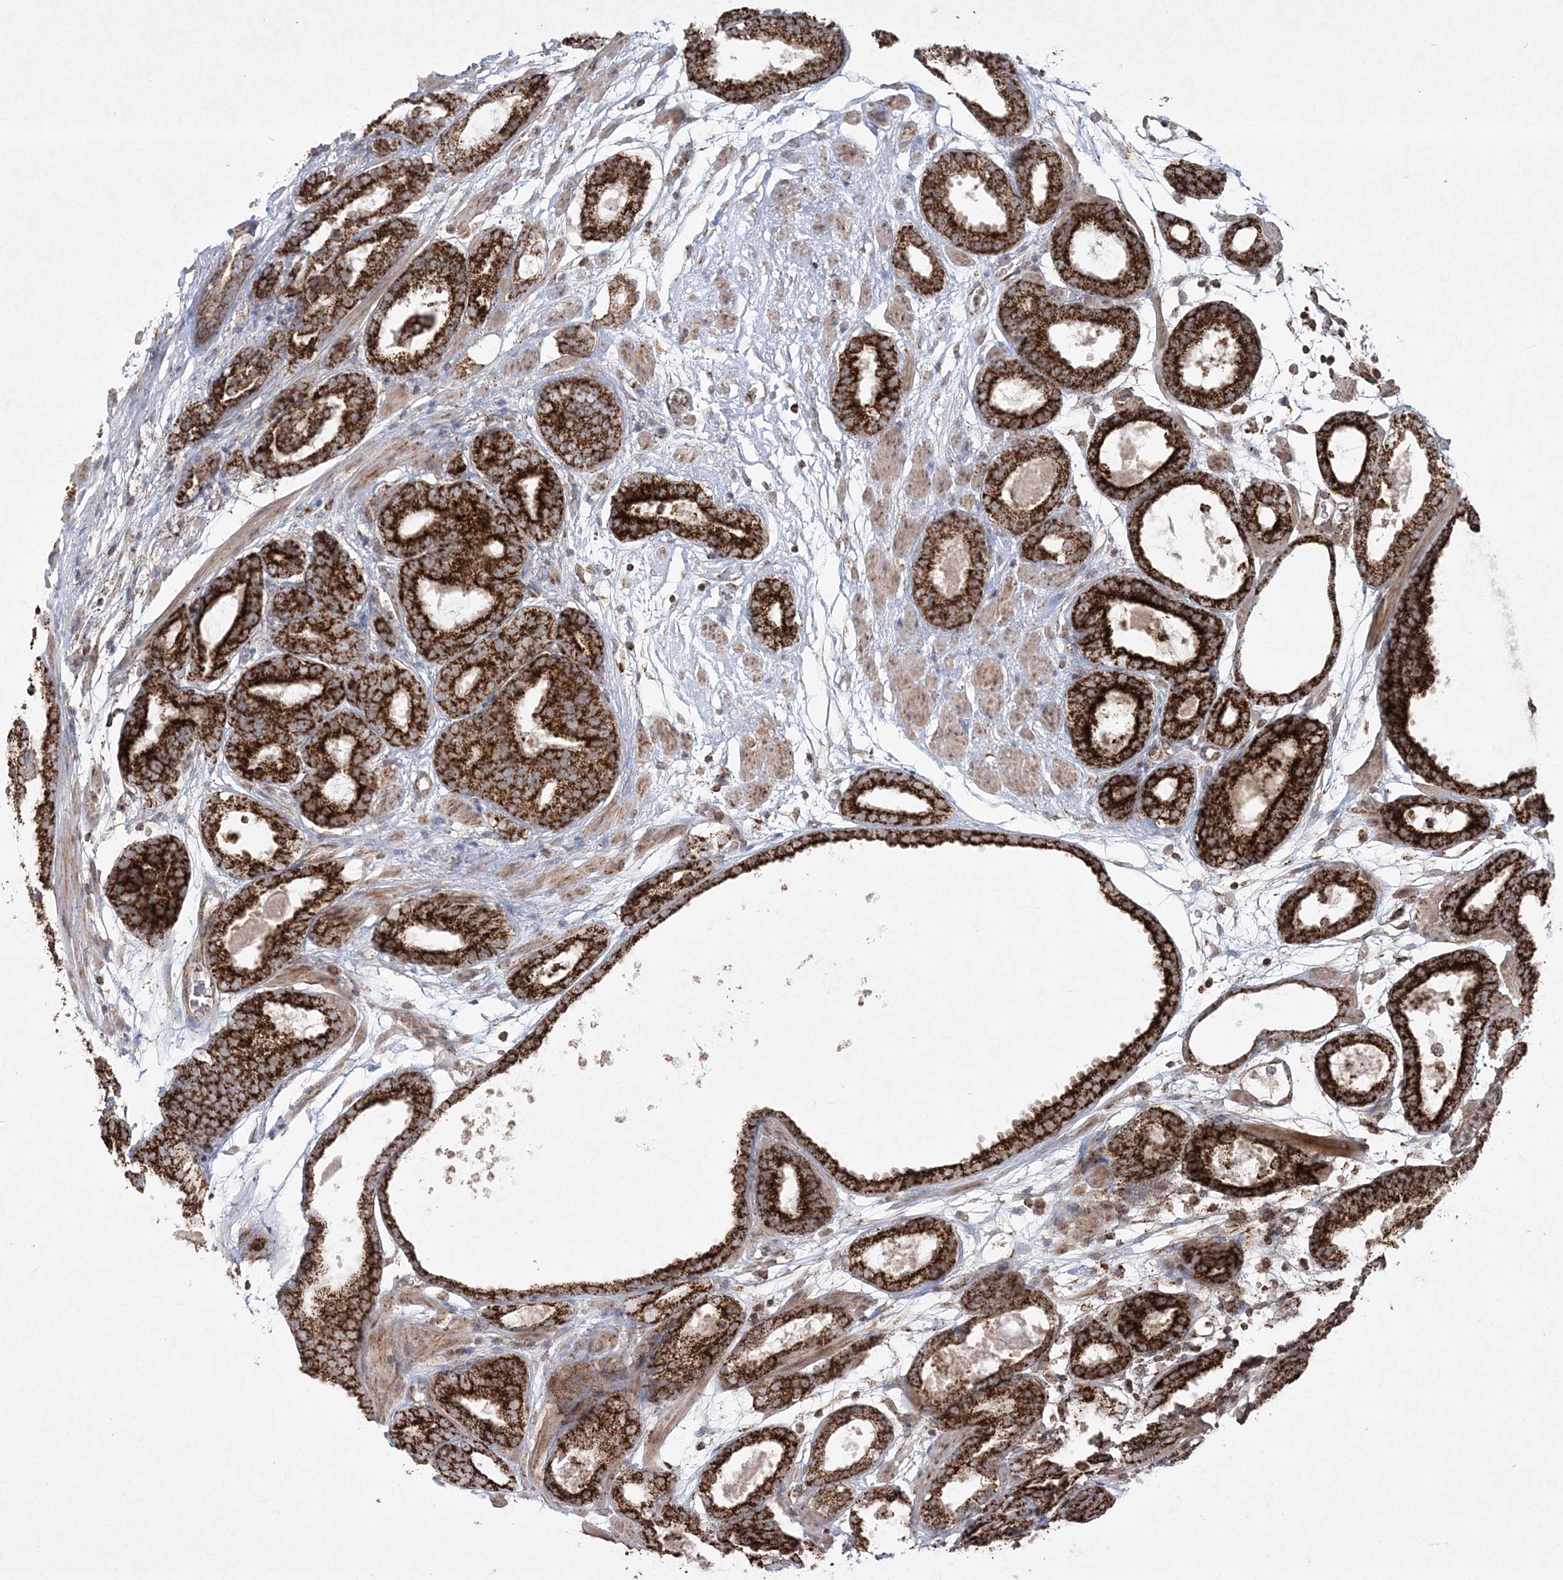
{"staining": {"intensity": "strong", "quantity": ">75%", "location": "cytoplasmic/membranous"}, "tissue": "prostate cancer", "cell_type": "Tumor cells", "image_type": "cancer", "snomed": [{"axis": "morphology", "description": "Adenocarcinoma, Low grade"}, {"axis": "topography", "description": "Prostate"}], "caption": "Prostate cancer (adenocarcinoma (low-grade)) stained with a brown dye exhibits strong cytoplasmic/membranous positive expression in about >75% of tumor cells.", "gene": "LRPPRC", "patient": {"sex": "male", "age": 69}}